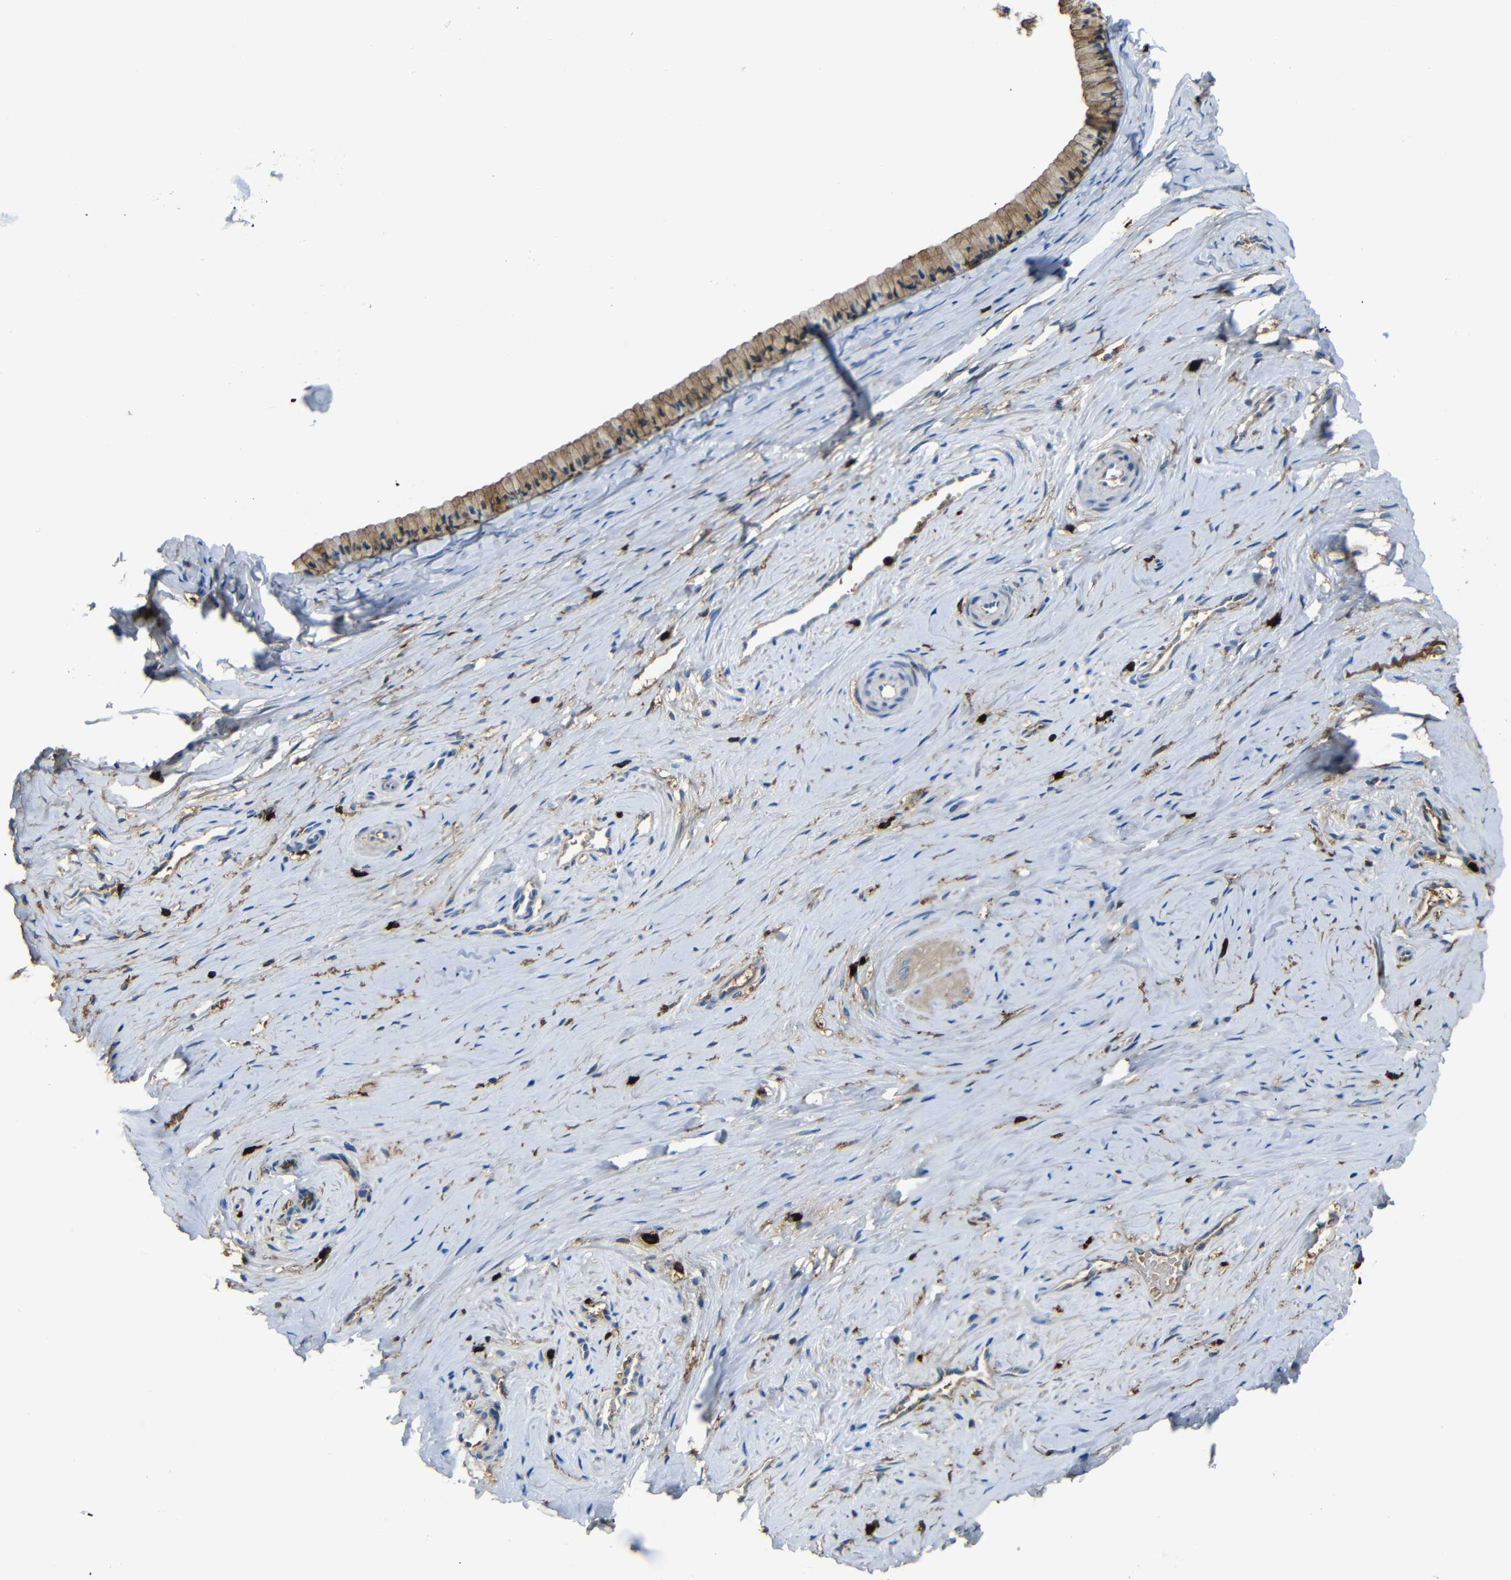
{"staining": {"intensity": "moderate", "quantity": "25%-75%", "location": "cytoplasmic/membranous"}, "tissue": "cervix", "cell_type": "Glandular cells", "image_type": "normal", "snomed": [{"axis": "morphology", "description": "Normal tissue, NOS"}, {"axis": "topography", "description": "Cervix"}], "caption": "Moderate cytoplasmic/membranous positivity is present in approximately 25%-75% of glandular cells in normal cervix. (DAB (3,3'-diaminobenzidine) IHC with brightfield microscopy, high magnification).", "gene": "SERPINA1", "patient": {"sex": "female", "age": 39}}